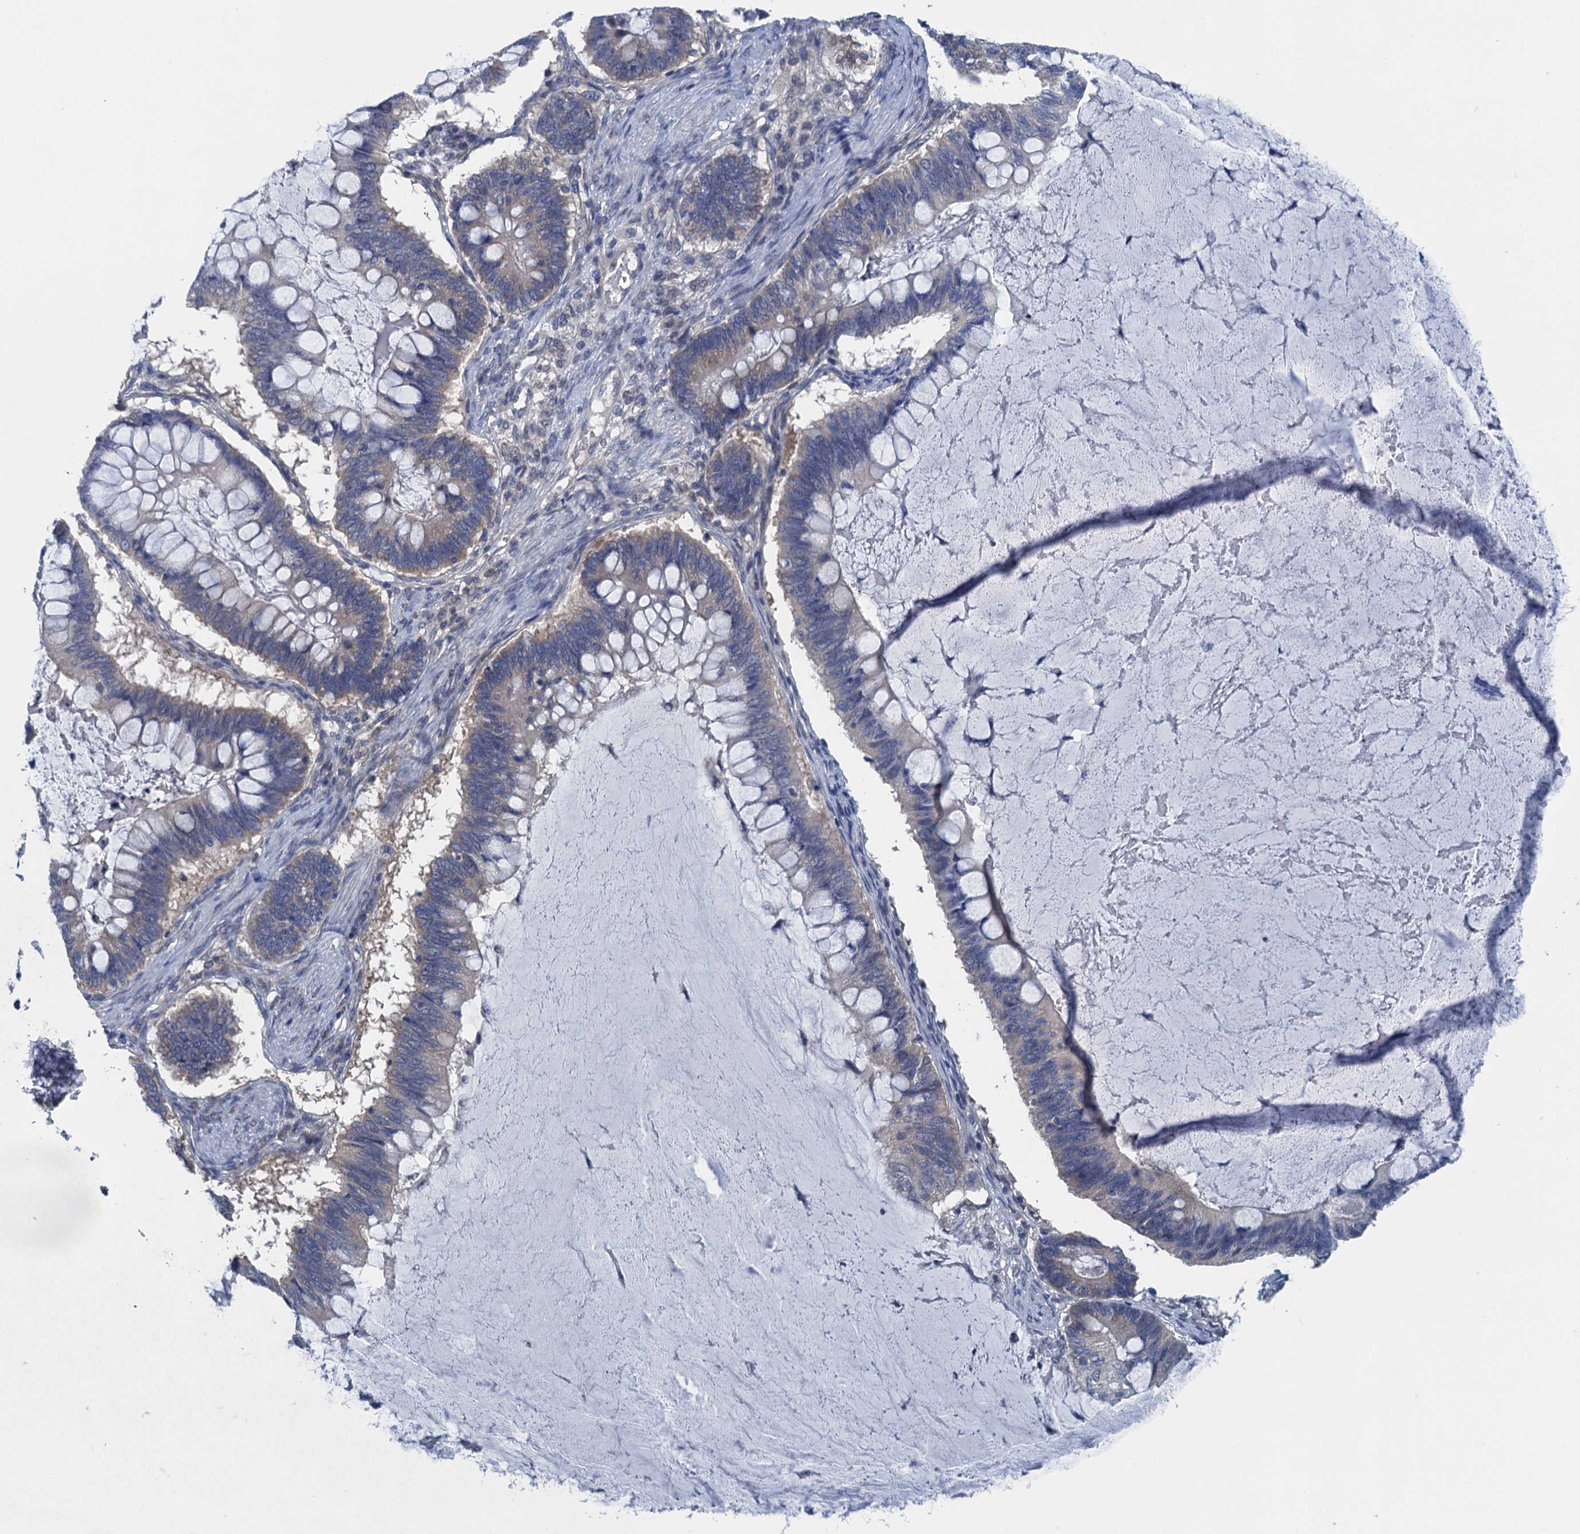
{"staining": {"intensity": "negative", "quantity": "none", "location": "none"}, "tissue": "ovarian cancer", "cell_type": "Tumor cells", "image_type": "cancer", "snomed": [{"axis": "morphology", "description": "Cystadenocarcinoma, mucinous, NOS"}, {"axis": "topography", "description": "Ovary"}], "caption": "An immunohistochemistry (IHC) image of ovarian mucinous cystadenocarcinoma is shown. There is no staining in tumor cells of ovarian mucinous cystadenocarcinoma.", "gene": "CTU2", "patient": {"sex": "female", "age": 61}}